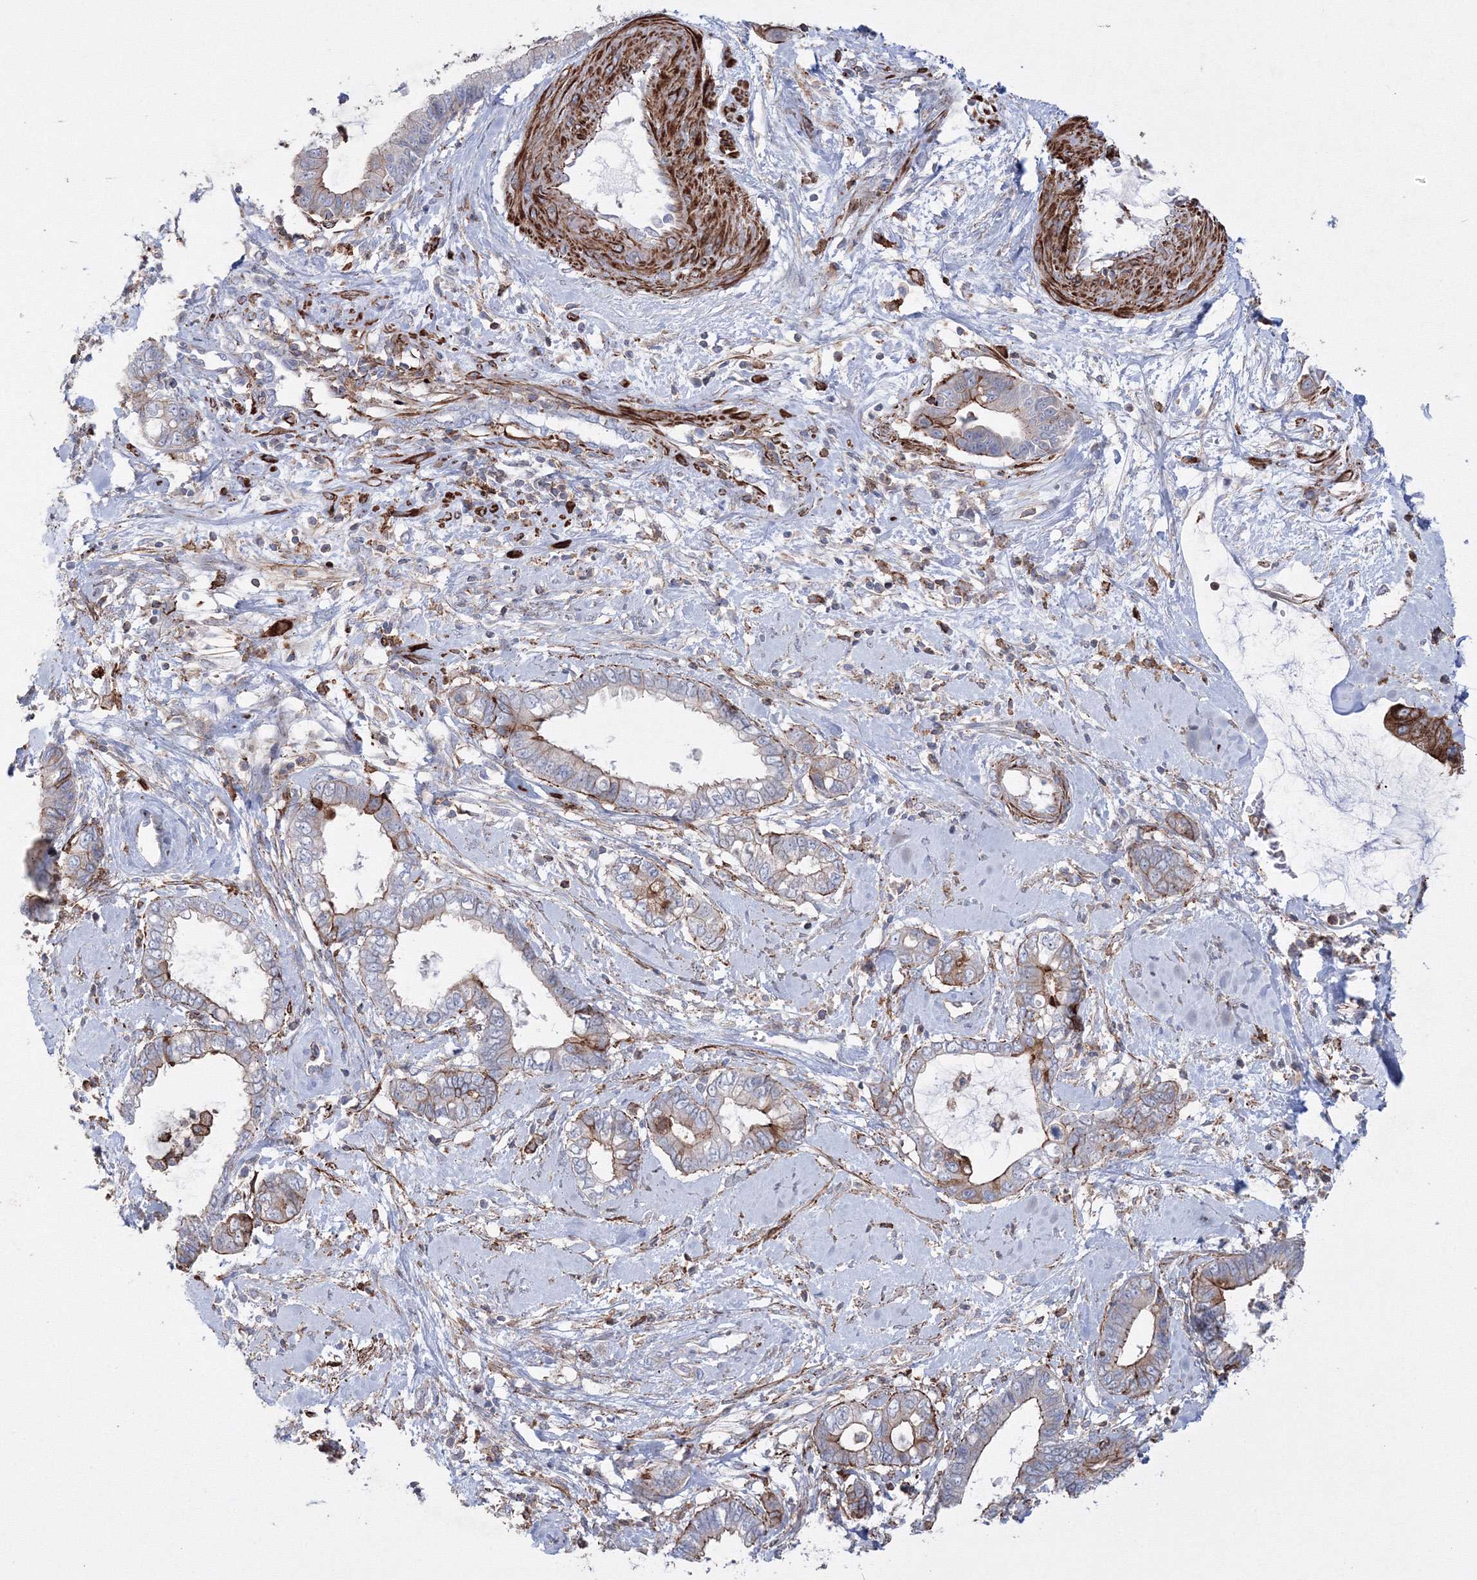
{"staining": {"intensity": "moderate", "quantity": "<25%", "location": "cytoplasmic/membranous"}, "tissue": "cervical cancer", "cell_type": "Tumor cells", "image_type": "cancer", "snomed": [{"axis": "morphology", "description": "Adenocarcinoma, NOS"}, {"axis": "topography", "description": "Cervix"}], "caption": "This photomicrograph demonstrates immunohistochemistry staining of human cervical cancer, with low moderate cytoplasmic/membranous staining in approximately <25% of tumor cells.", "gene": "GPR82", "patient": {"sex": "female", "age": 44}}